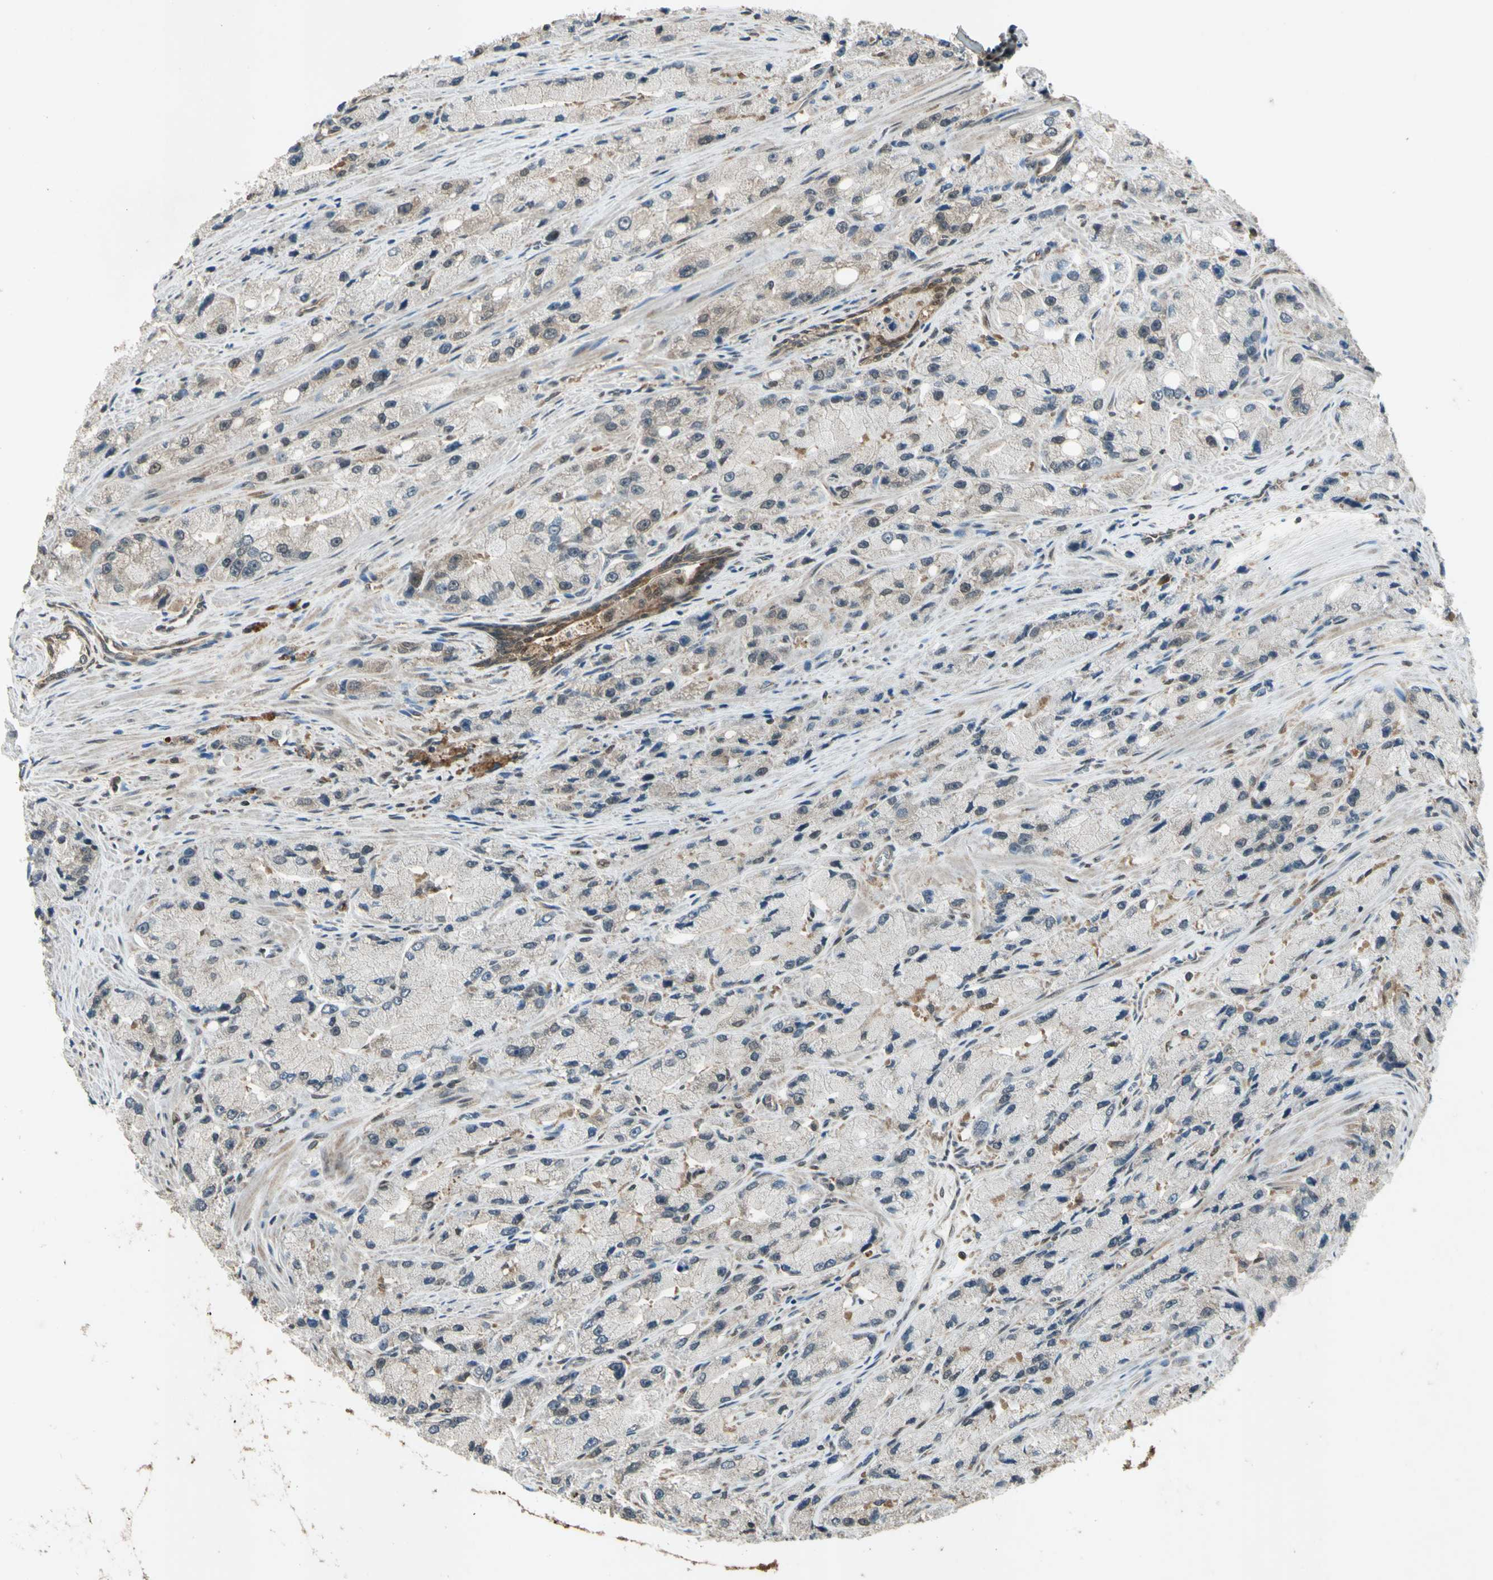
{"staining": {"intensity": "weak", "quantity": "<25%", "location": "cytoplasmic/membranous"}, "tissue": "prostate cancer", "cell_type": "Tumor cells", "image_type": "cancer", "snomed": [{"axis": "morphology", "description": "Adenocarcinoma, High grade"}, {"axis": "topography", "description": "Prostate"}], "caption": "DAB (3,3'-diaminobenzidine) immunohistochemical staining of prostate cancer demonstrates no significant positivity in tumor cells.", "gene": "PSMD5", "patient": {"sex": "male", "age": 58}}